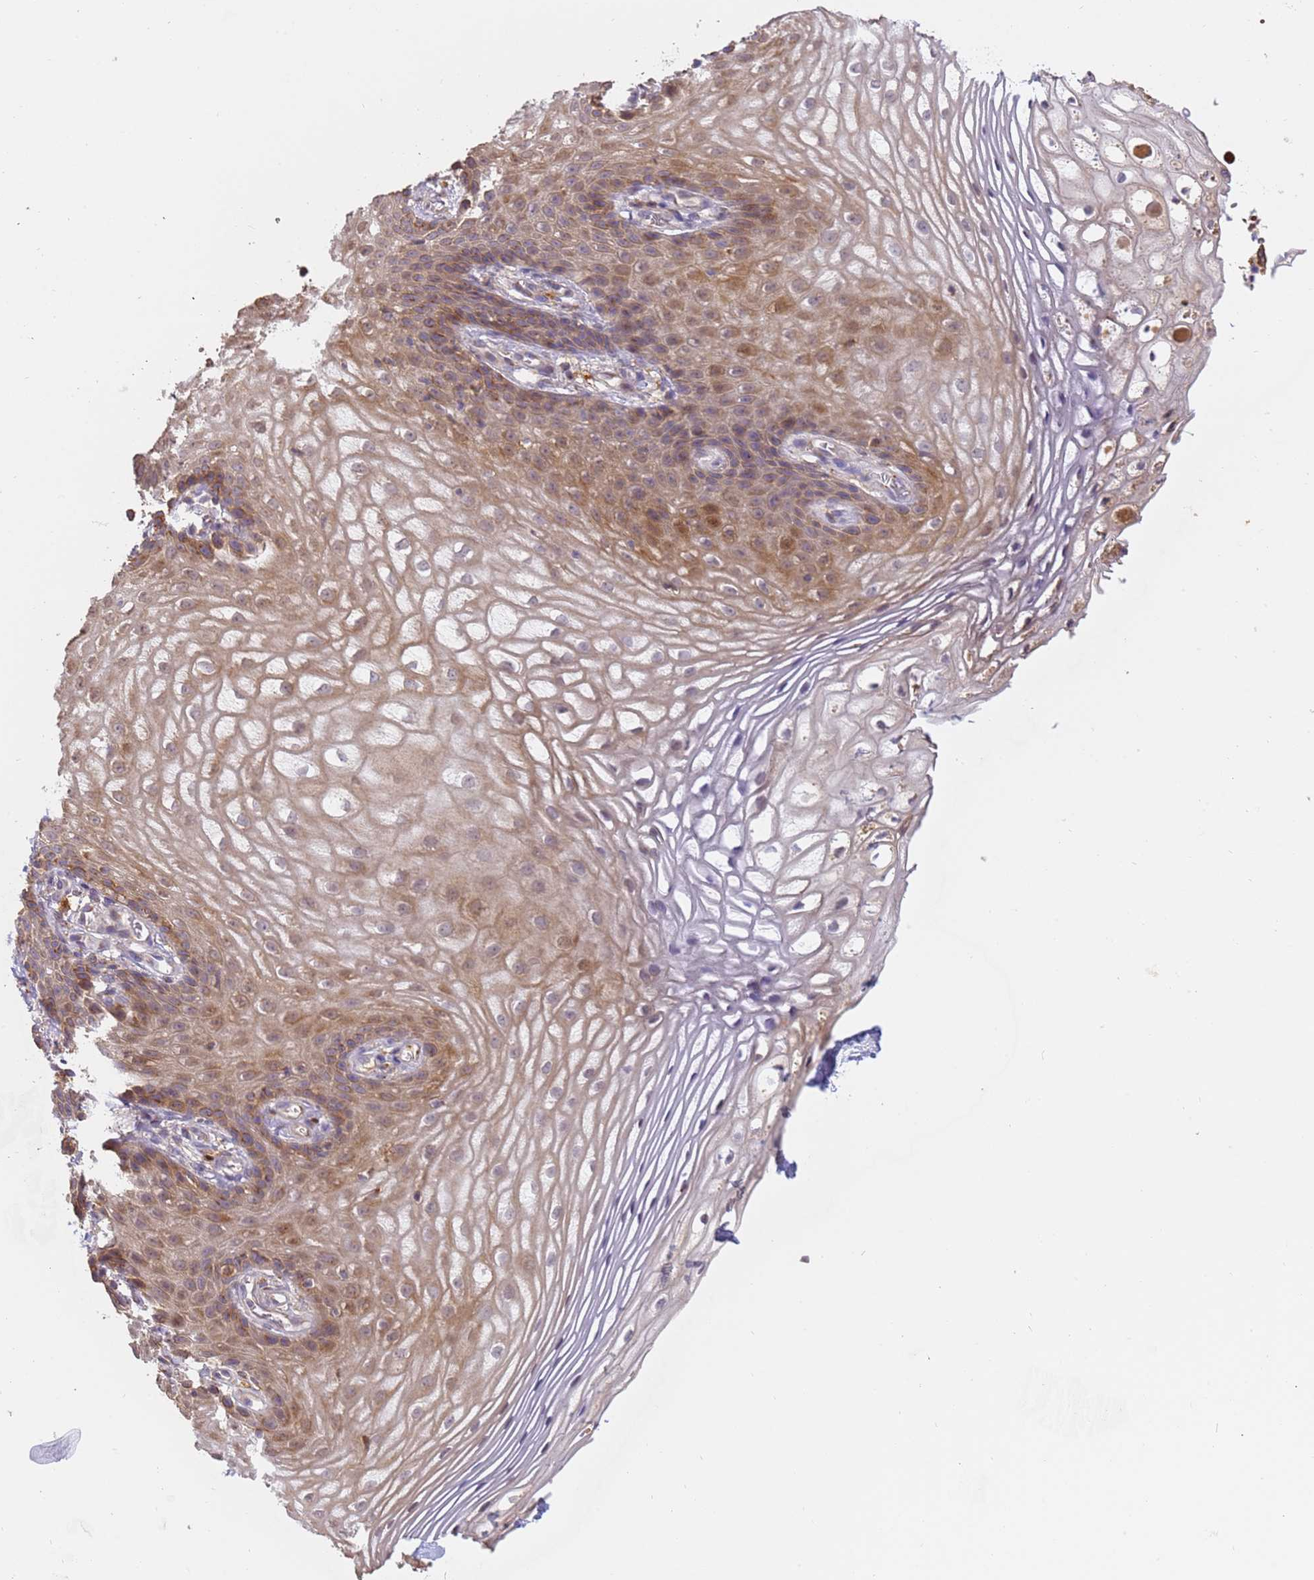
{"staining": {"intensity": "moderate", "quantity": "25%-75%", "location": "cytoplasmic/membranous"}, "tissue": "vagina", "cell_type": "Squamous epithelial cells", "image_type": "normal", "snomed": [{"axis": "morphology", "description": "Normal tissue, NOS"}, {"axis": "topography", "description": "Vagina"}], "caption": "Vagina stained for a protein demonstrates moderate cytoplasmic/membranous positivity in squamous epithelial cells. Immunohistochemistry stains the protein of interest in brown and the nuclei are stained blue.", "gene": "M6PR", "patient": {"sex": "female", "age": 60}}